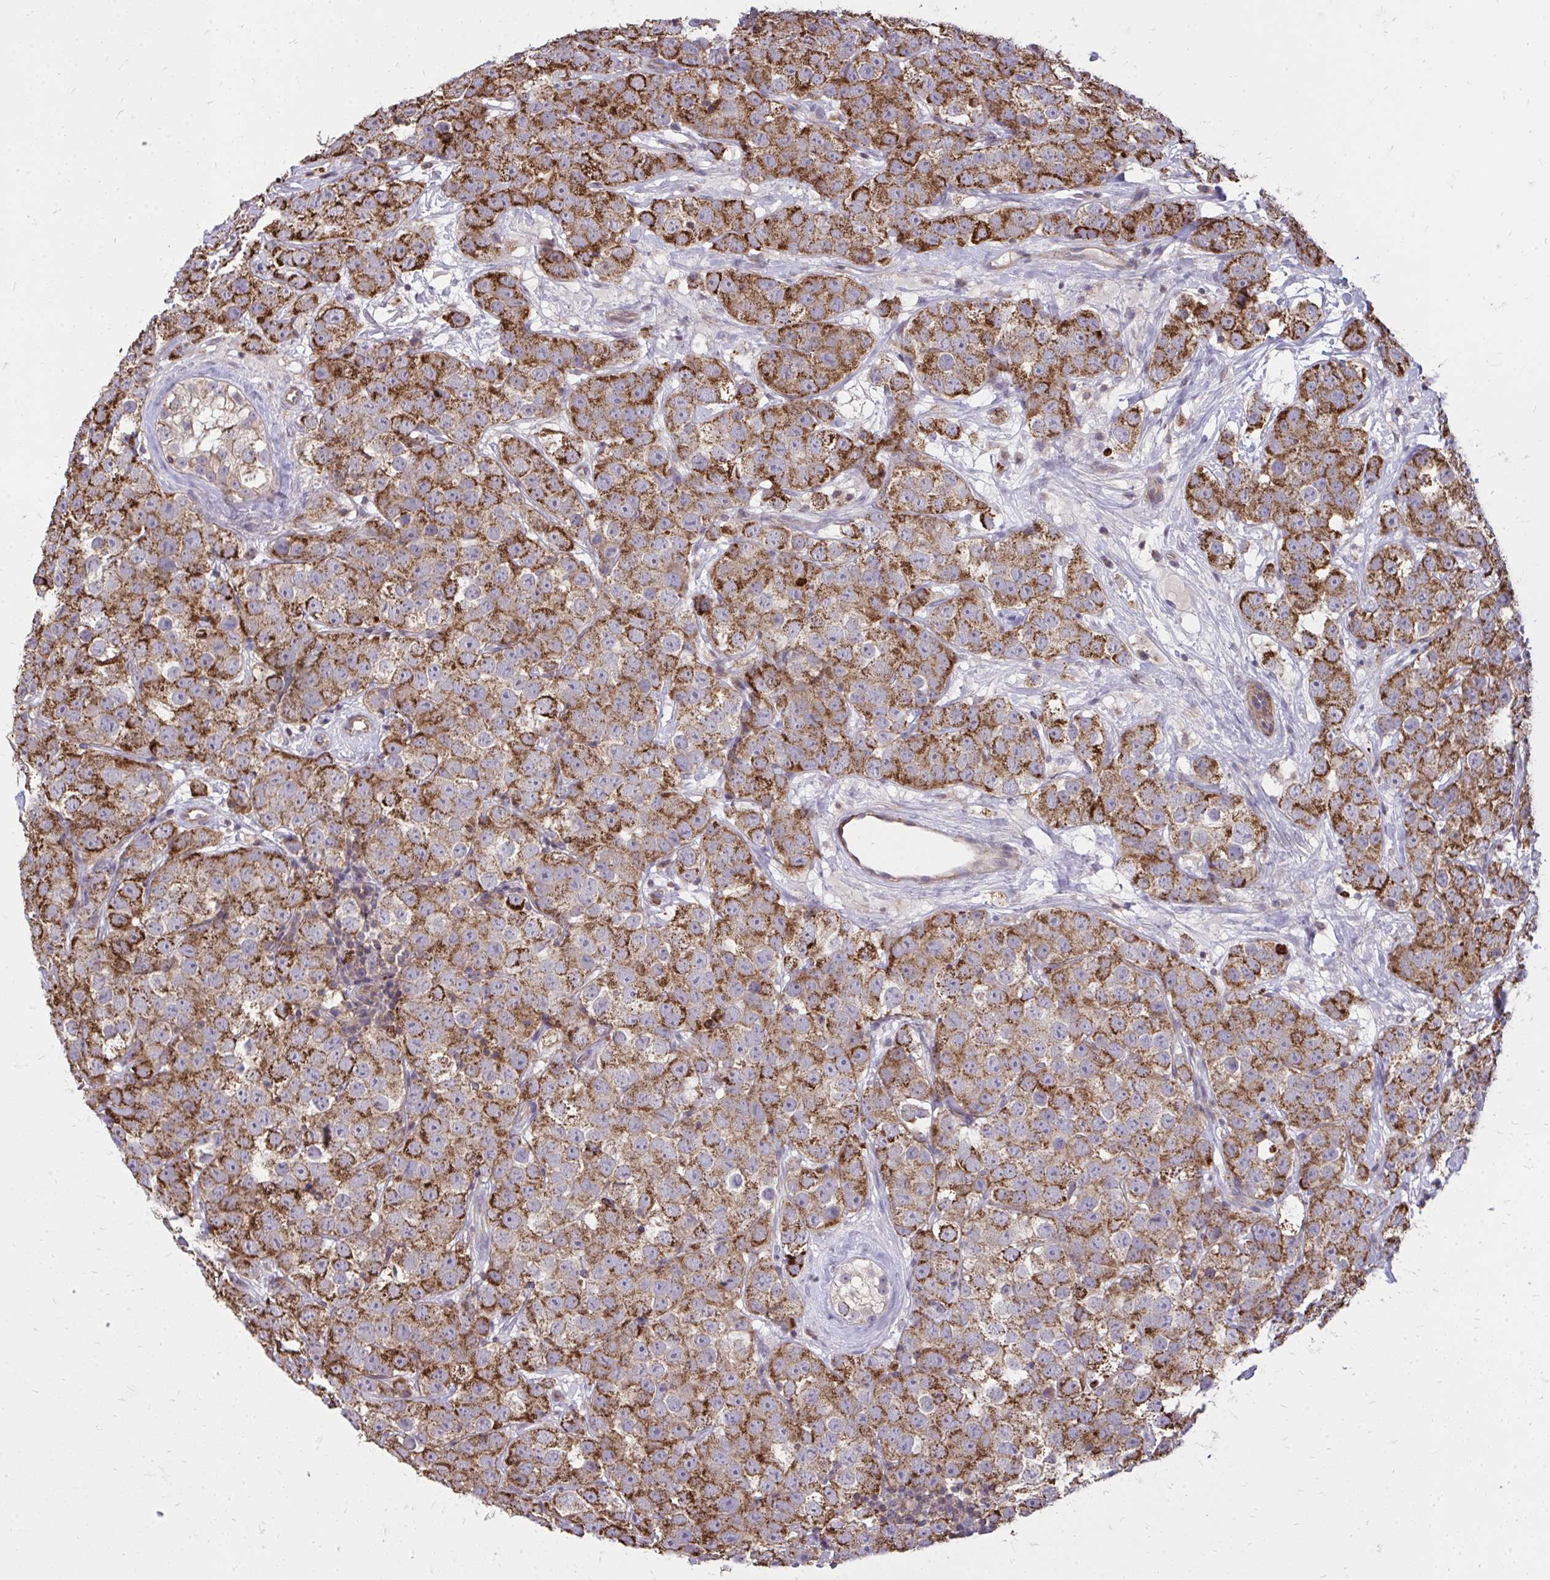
{"staining": {"intensity": "strong", "quantity": ">75%", "location": "cytoplasmic/membranous"}, "tissue": "testis cancer", "cell_type": "Tumor cells", "image_type": "cancer", "snomed": [{"axis": "morphology", "description": "Seminoma, NOS"}, {"axis": "topography", "description": "Testis"}], "caption": "An IHC image of tumor tissue is shown. Protein staining in brown highlights strong cytoplasmic/membranous positivity in testis seminoma within tumor cells.", "gene": "SLC7A5", "patient": {"sex": "male", "age": 28}}